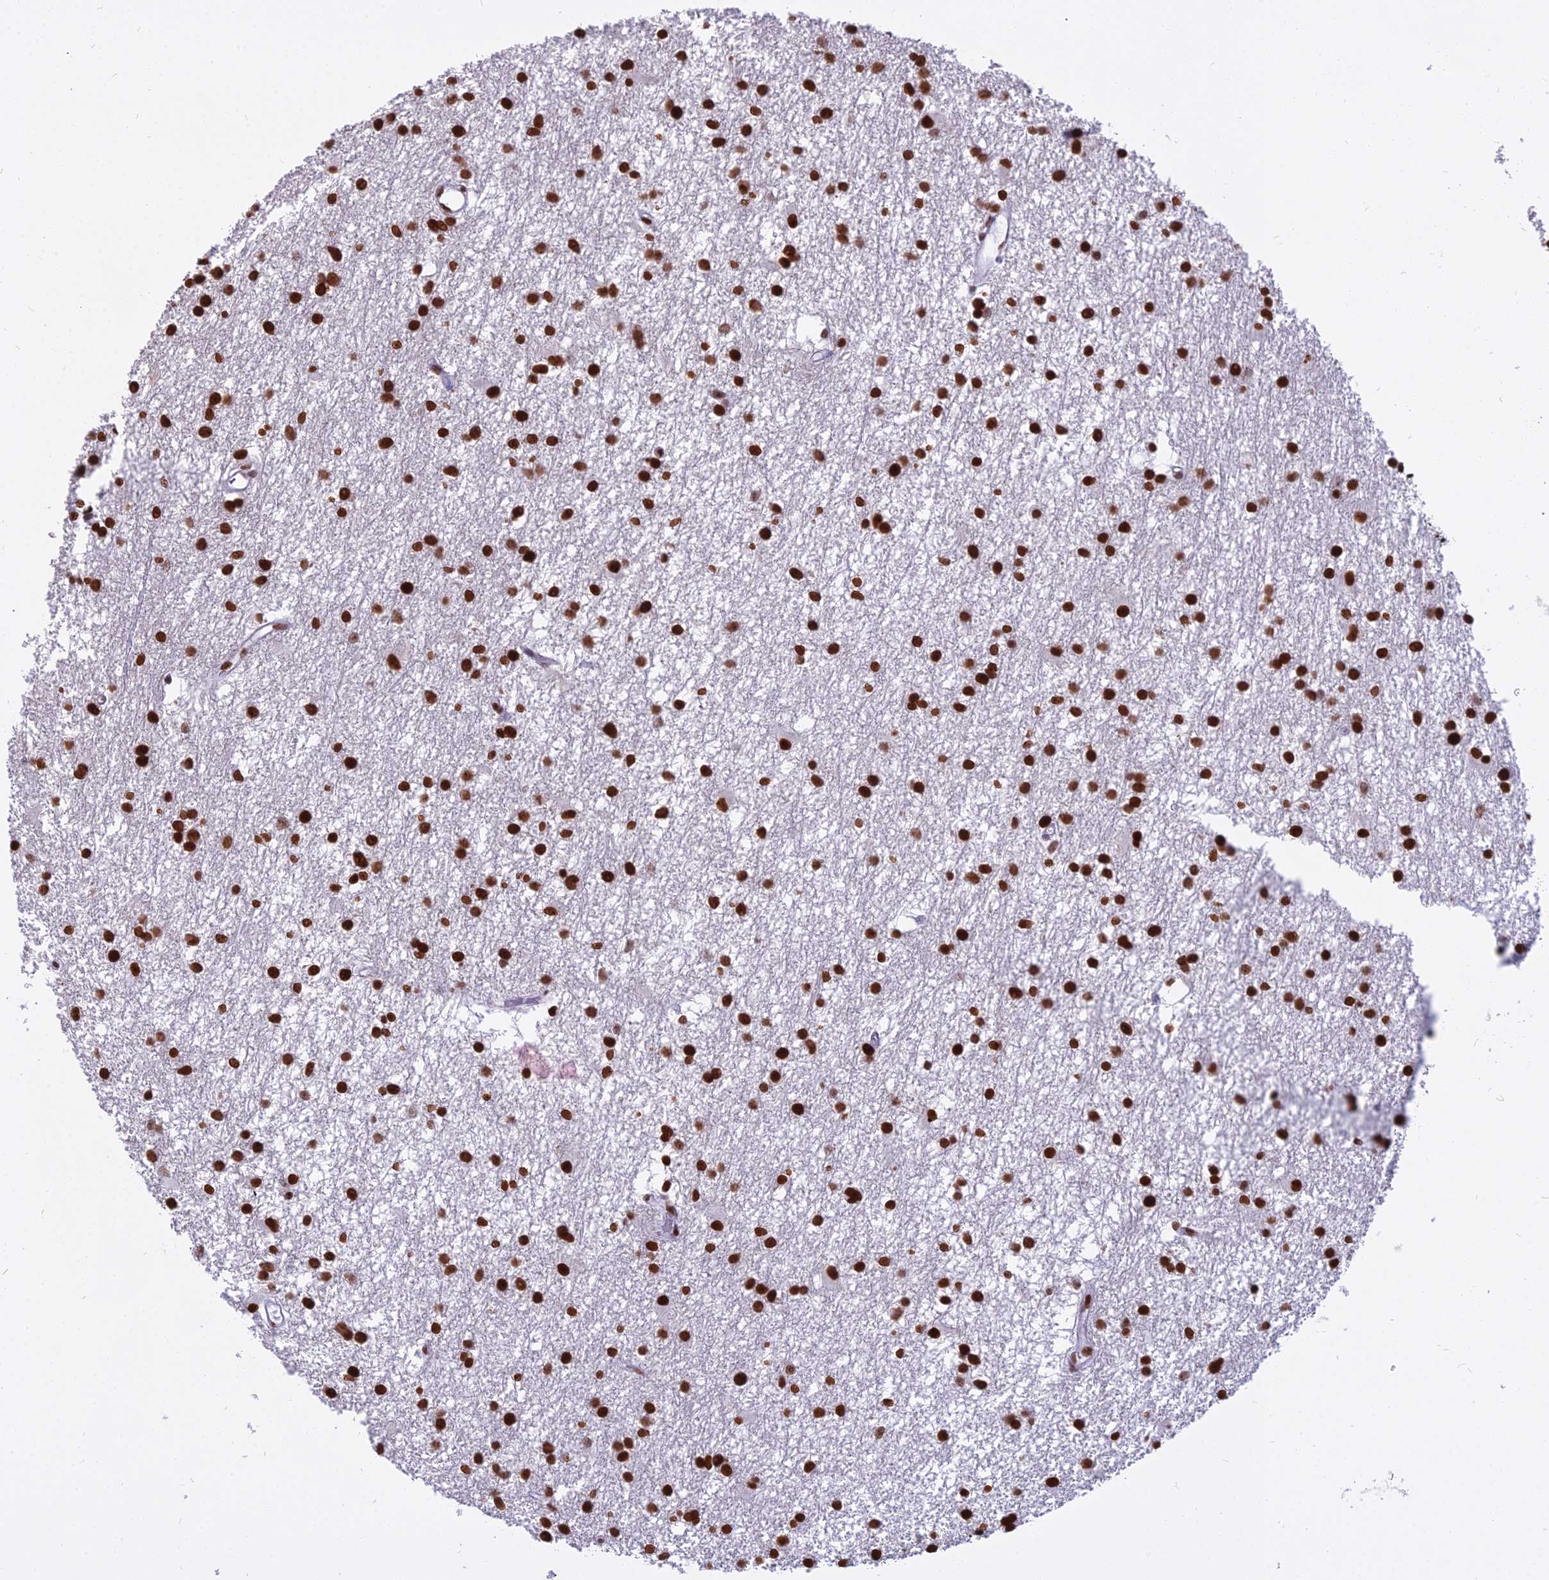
{"staining": {"intensity": "strong", "quantity": ">75%", "location": "nuclear"}, "tissue": "glioma", "cell_type": "Tumor cells", "image_type": "cancer", "snomed": [{"axis": "morphology", "description": "Glioma, malignant, High grade"}, {"axis": "topography", "description": "Brain"}], "caption": "Protein analysis of glioma tissue demonstrates strong nuclear expression in approximately >75% of tumor cells.", "gene": "PARP1", "patient": {"sex": "male", "age": 77}}